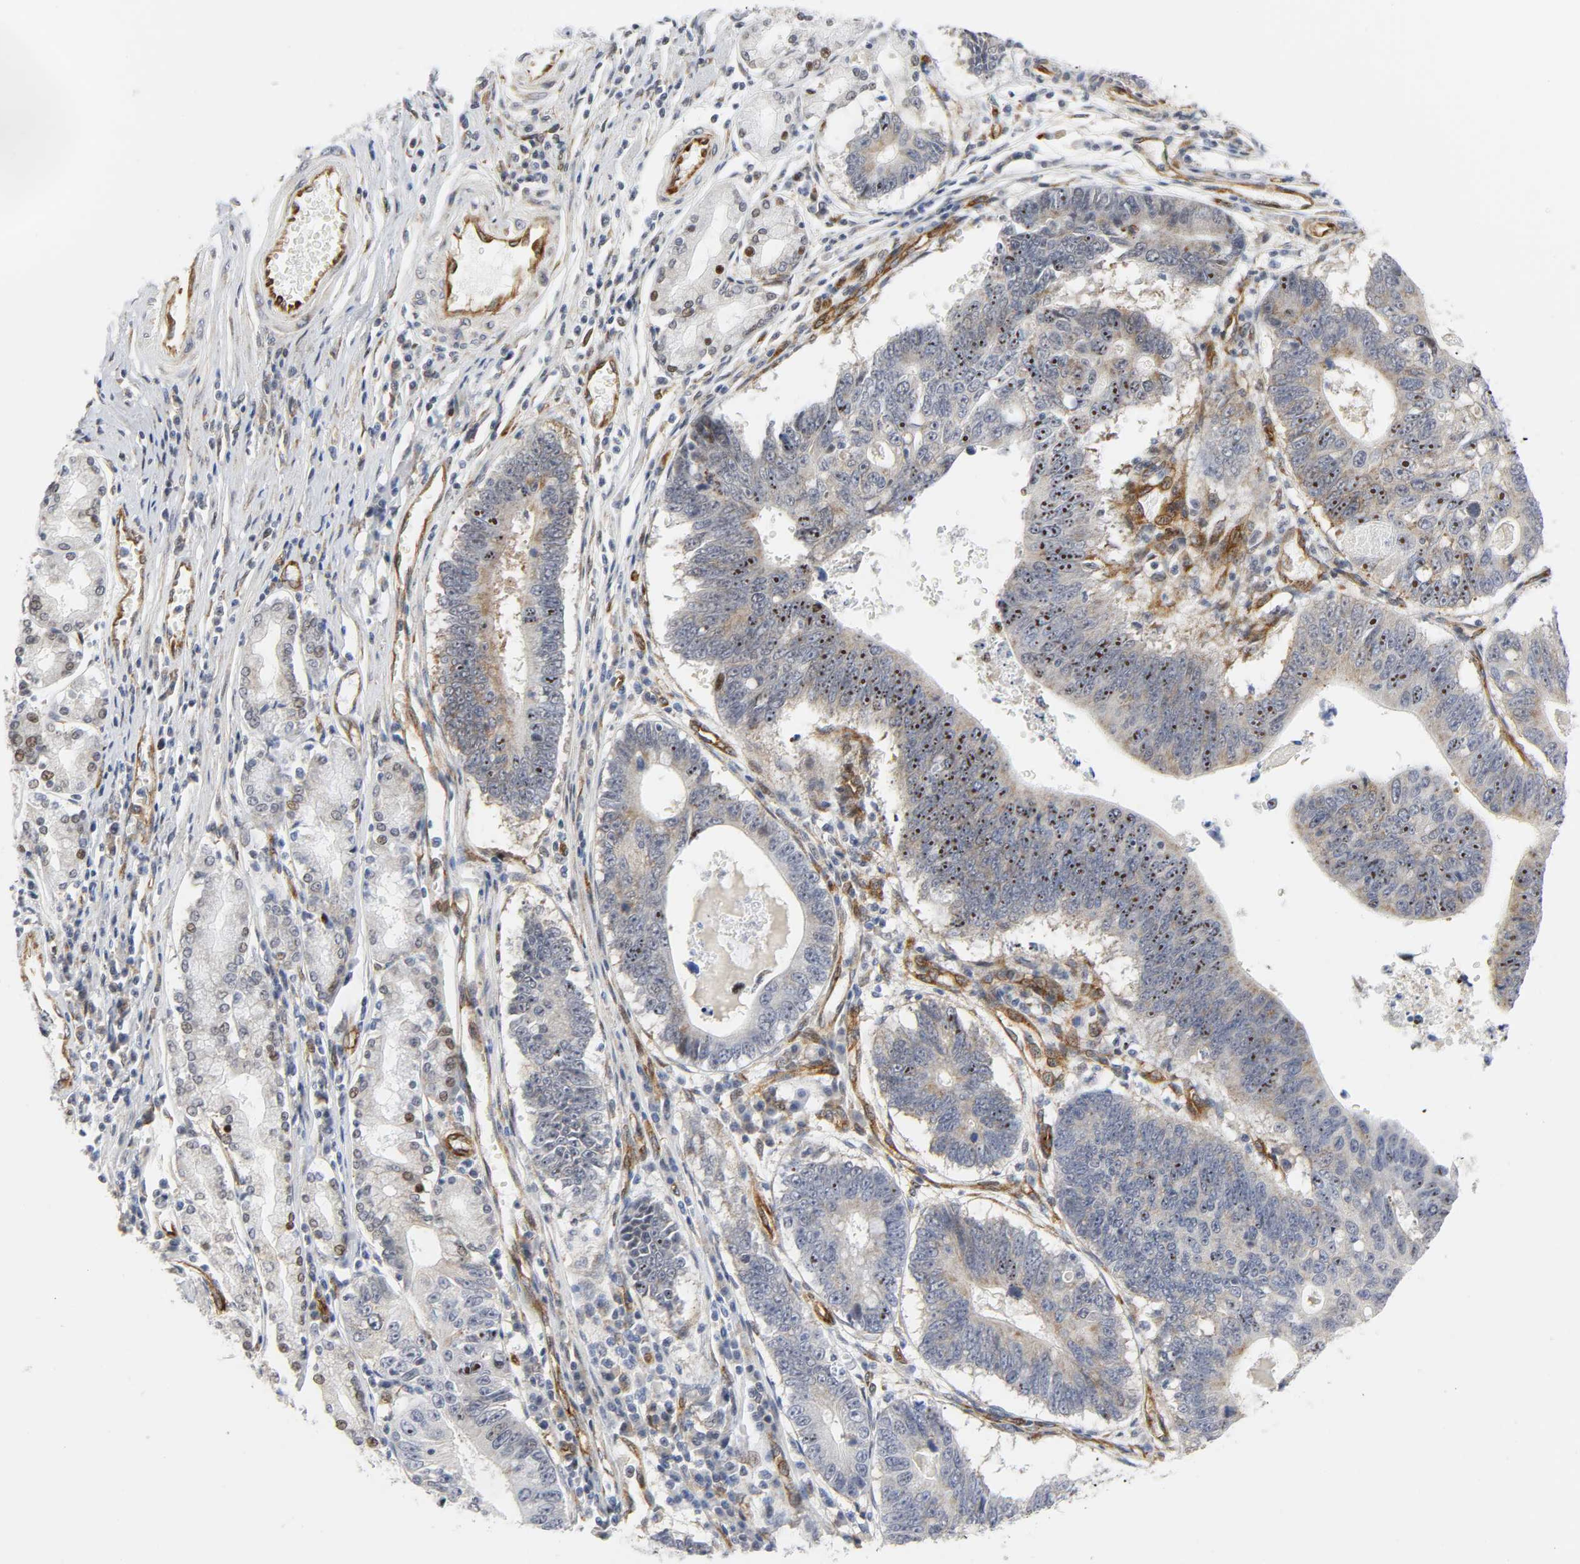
{"staining": {"intensity": "moderate", "quantity": ">75%", "location": "cytoplasmic/membranous"}, "tissue": "stomach cancer", "cell_type": "Tumor cells", "image_type": "cancer", "snomed": [{"axis": "morphology", "description": "Adenocarcinoma, NOS"}, {"axis": "topography", "description": "Stomach"}], "caption": "High-power microscopy captured an IHC image of stomach cancer, revealing moderate cytoplasmic/membranous staining in approximately >75% of tumor cells.", "gene": "DOCK1", "patient": {"sex": "male", "age": 59}}